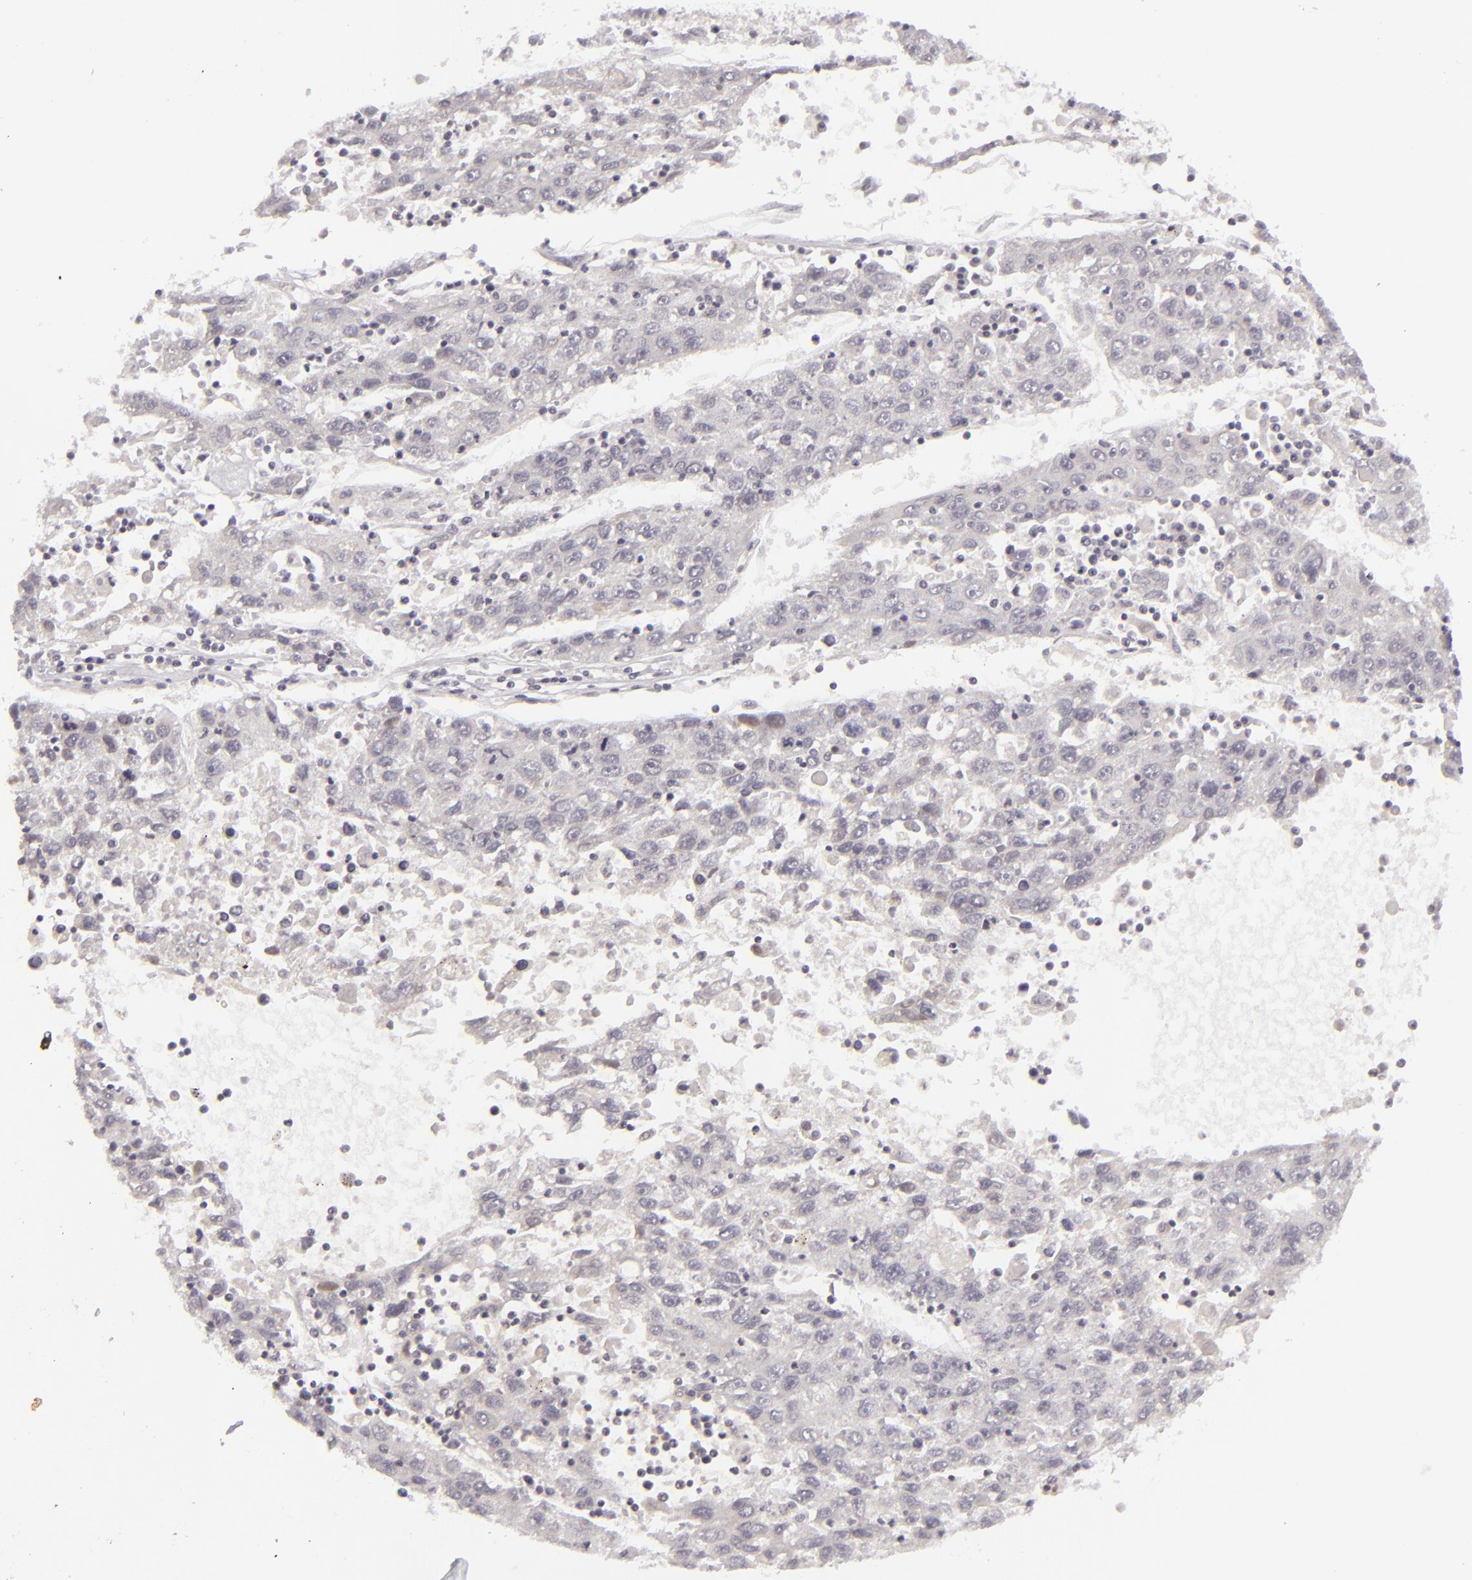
{"staining": {"intensity": "negative", "quantity": "none", "location": "none"}, "tissue": "liver cancer", "cell_type": "Tumor cells", "image_type": "cancer", "snomed": [{"axis": "morphology", "description": "Carcinoma, Hepatocellular, NOS"}, {"axis": "topography", "description": "Liver"}], "caption": "The immunohistochemistry histopathology image has no significant positivity in tumor cells of hepatocellular carcinoma (liver) tissue. (Brightfield microscopy of DAB (3,3'-diaminobenzidine) immunohistochemistry at high magnification).", "gene": "SIX1", "patient": {"sex": "male", "age": 49}}